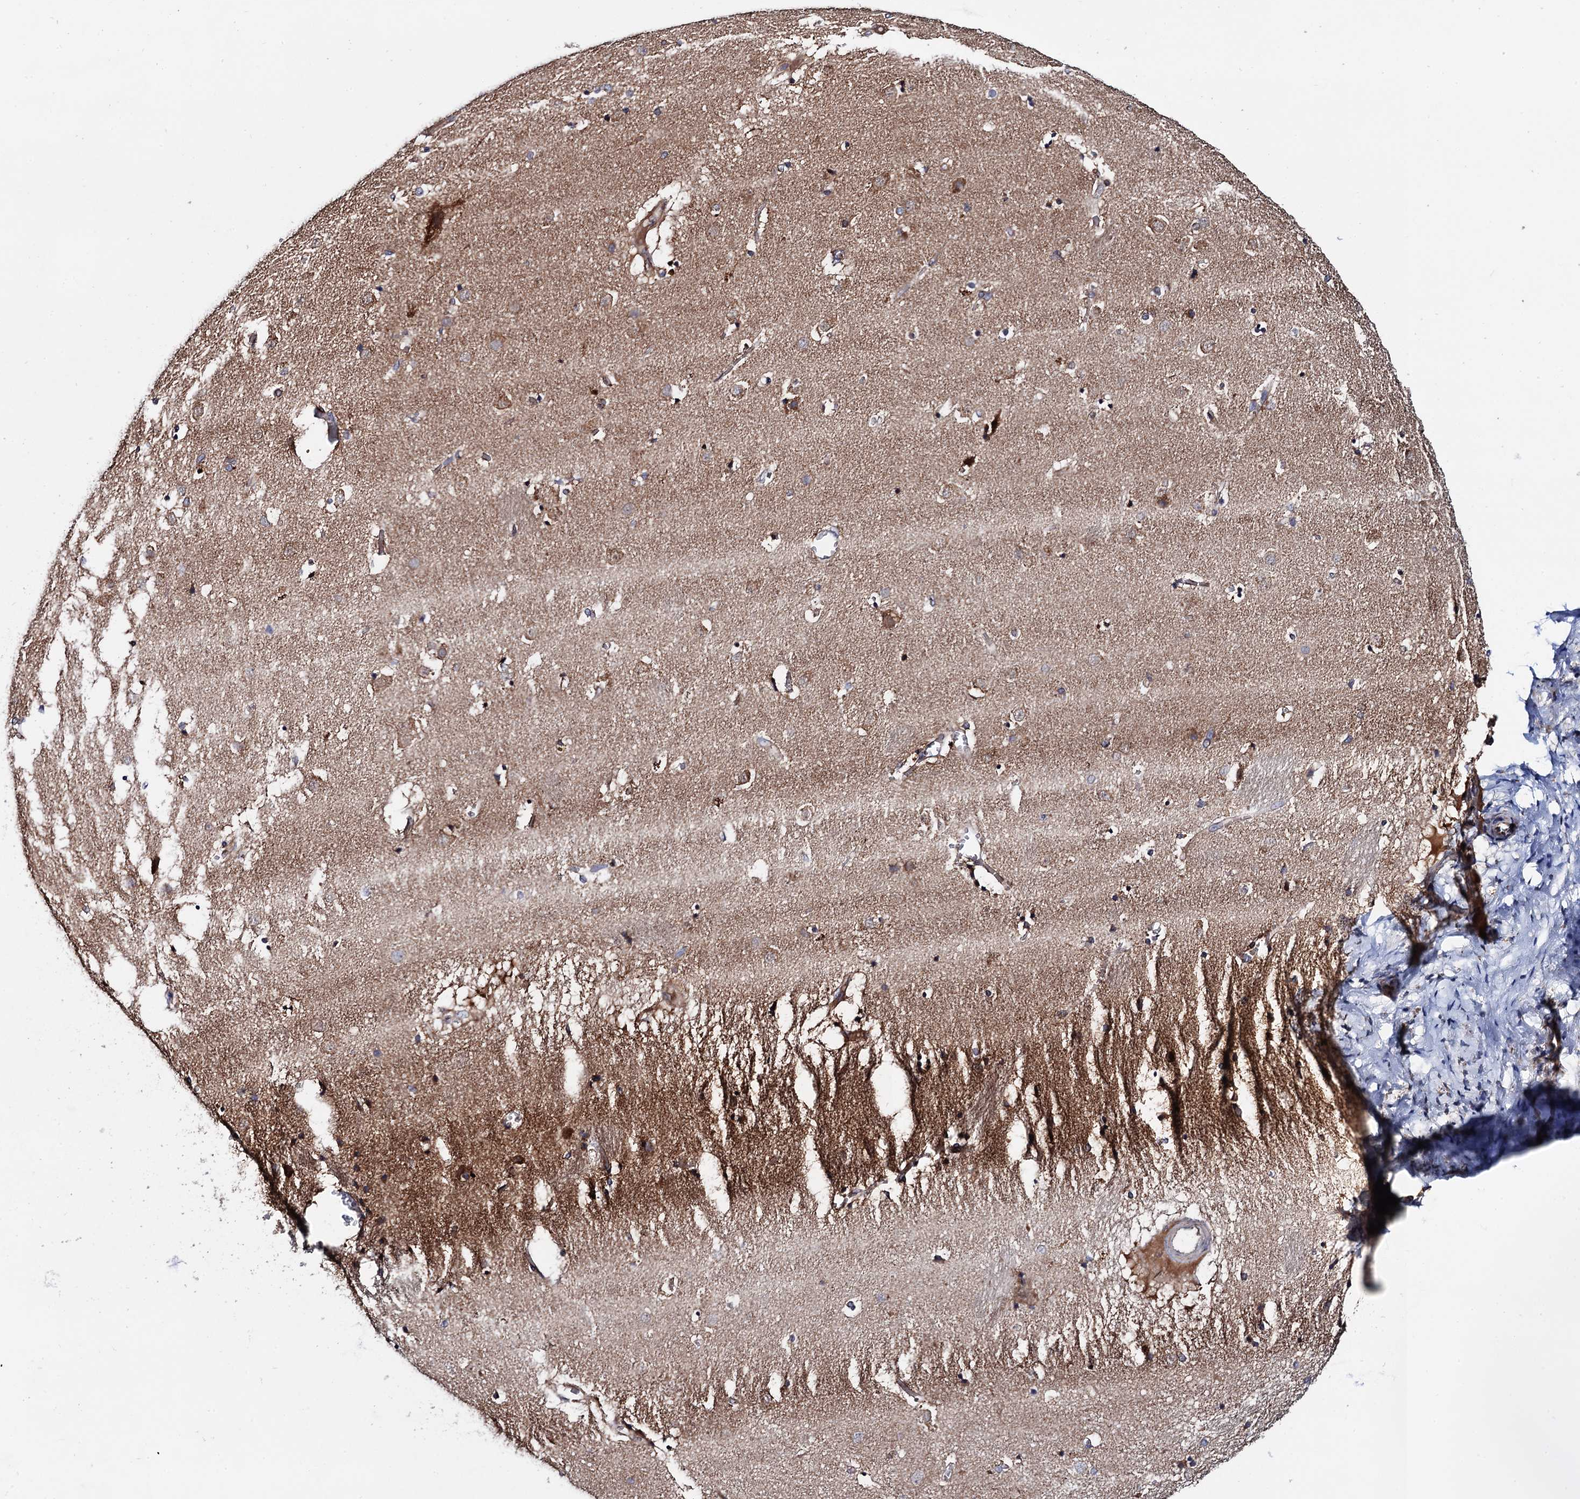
{"staining": {"intensity": "moderate", "quantity": "<25%", "location": "cytoplasmic/membranous"}, "tissue": "caudate", "cell_type": "Glial cells", "image_type": "normal", "snomed": [{"axis": "morphology", "description": "Normal tissue, NOS"}, {"axis": "topography", "description": "Lateral ventricle wall"}], "caption": "Glial cells exhibit low levels of moderate cytoplasmic/membranous staining in about <25% of cells in normal human caudate.", "gene": "MRPL48", "patient": {"sex": "male", "age": 70}}